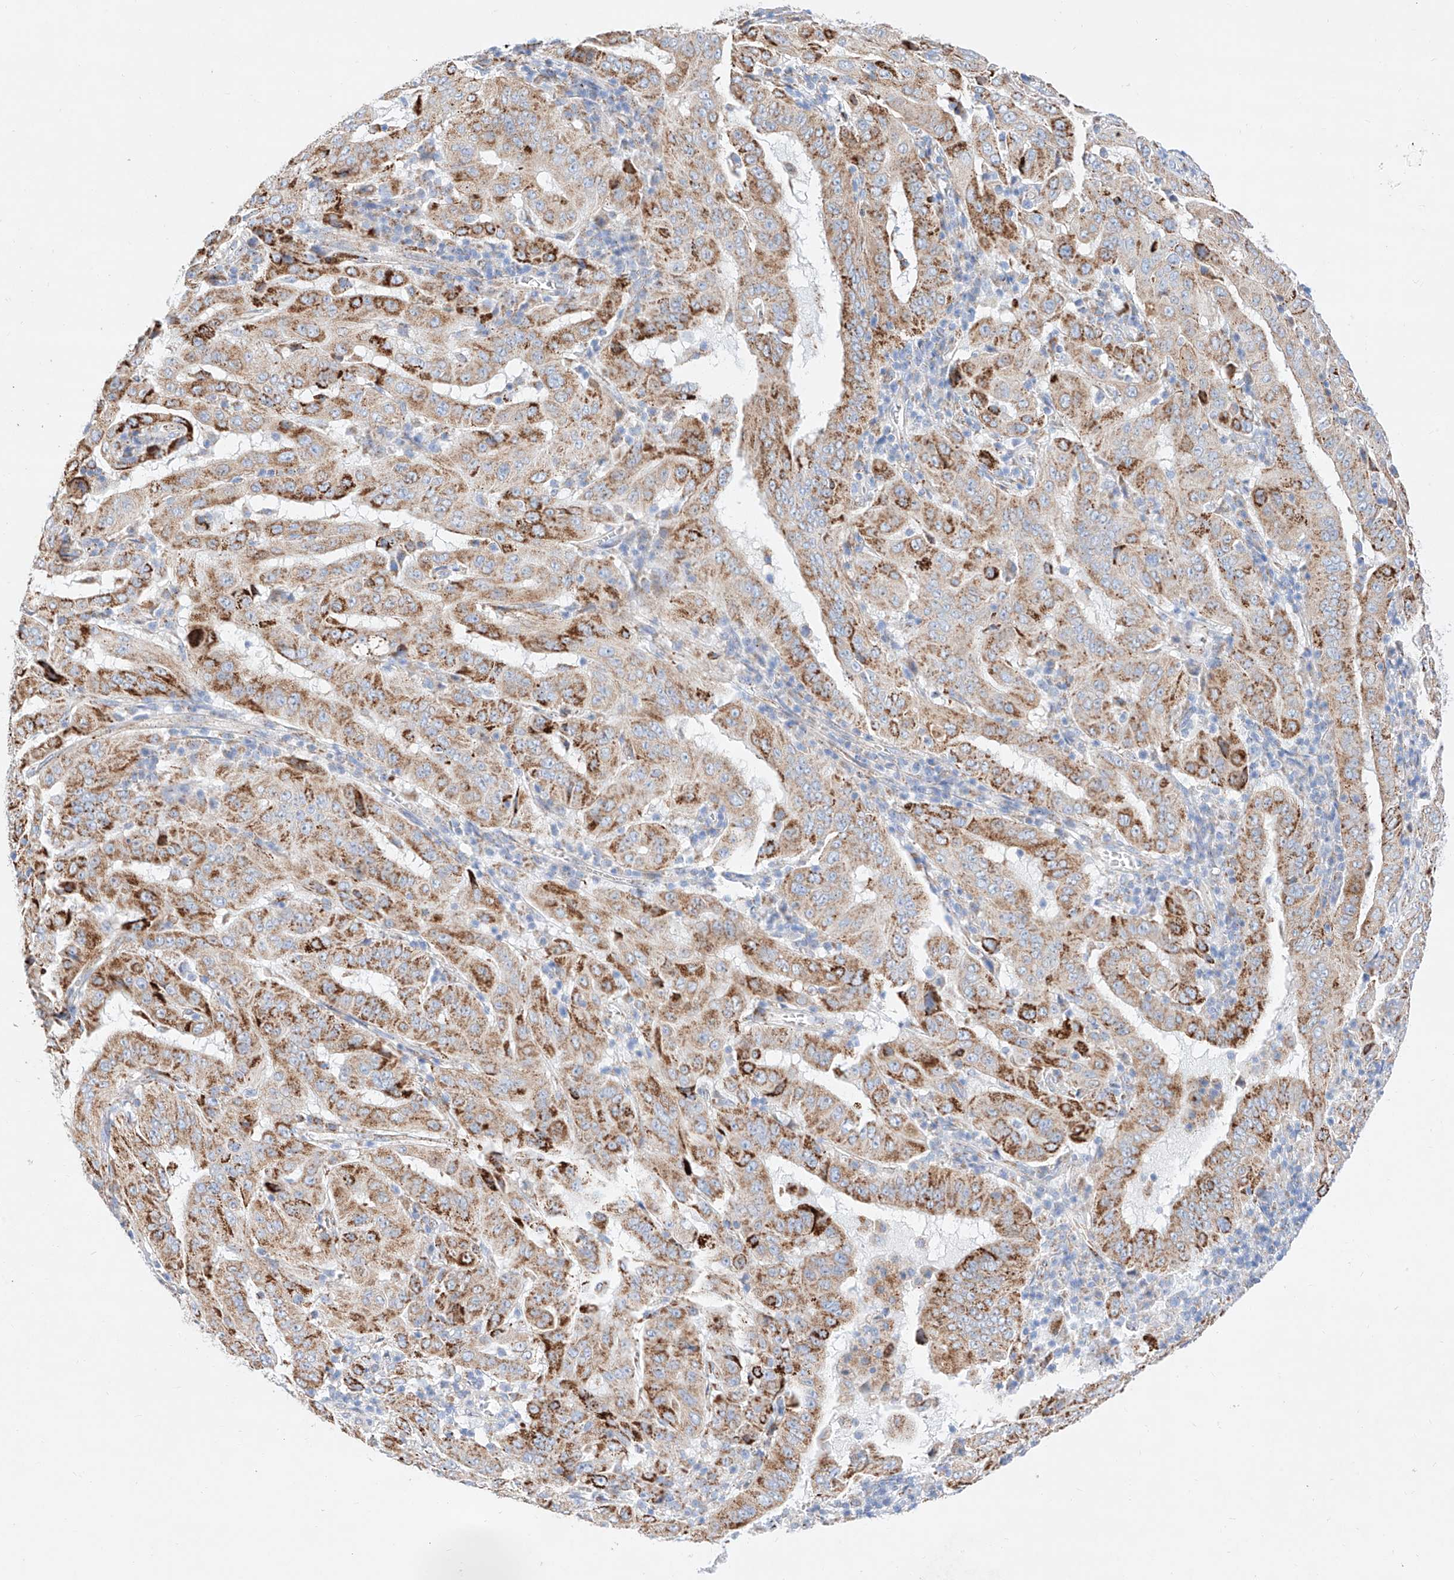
{"staining": {"intensity": "moderate", "quantity": ">75%", "location": "cytoplasmic/membranous"}, "tissue": "pancreatic cancer", "cell_type": "Tumor cells", "image_type": "cancer", "snomed": [{"axis": "morphology", "description": "Adenocarcinoma, NOS"}, {"axis": "topography", "description": "Pancreas"}], "caption": "This is a photomicrograph of immunohistochemistry (IHC) staining of pancreatic cancer (adenocarcinoma), which shows moderate expression in the cytoplasmic/membranous of tumor cells.", "gene": "C6orf62", "patient": {"sex": "male", "age": 63}}